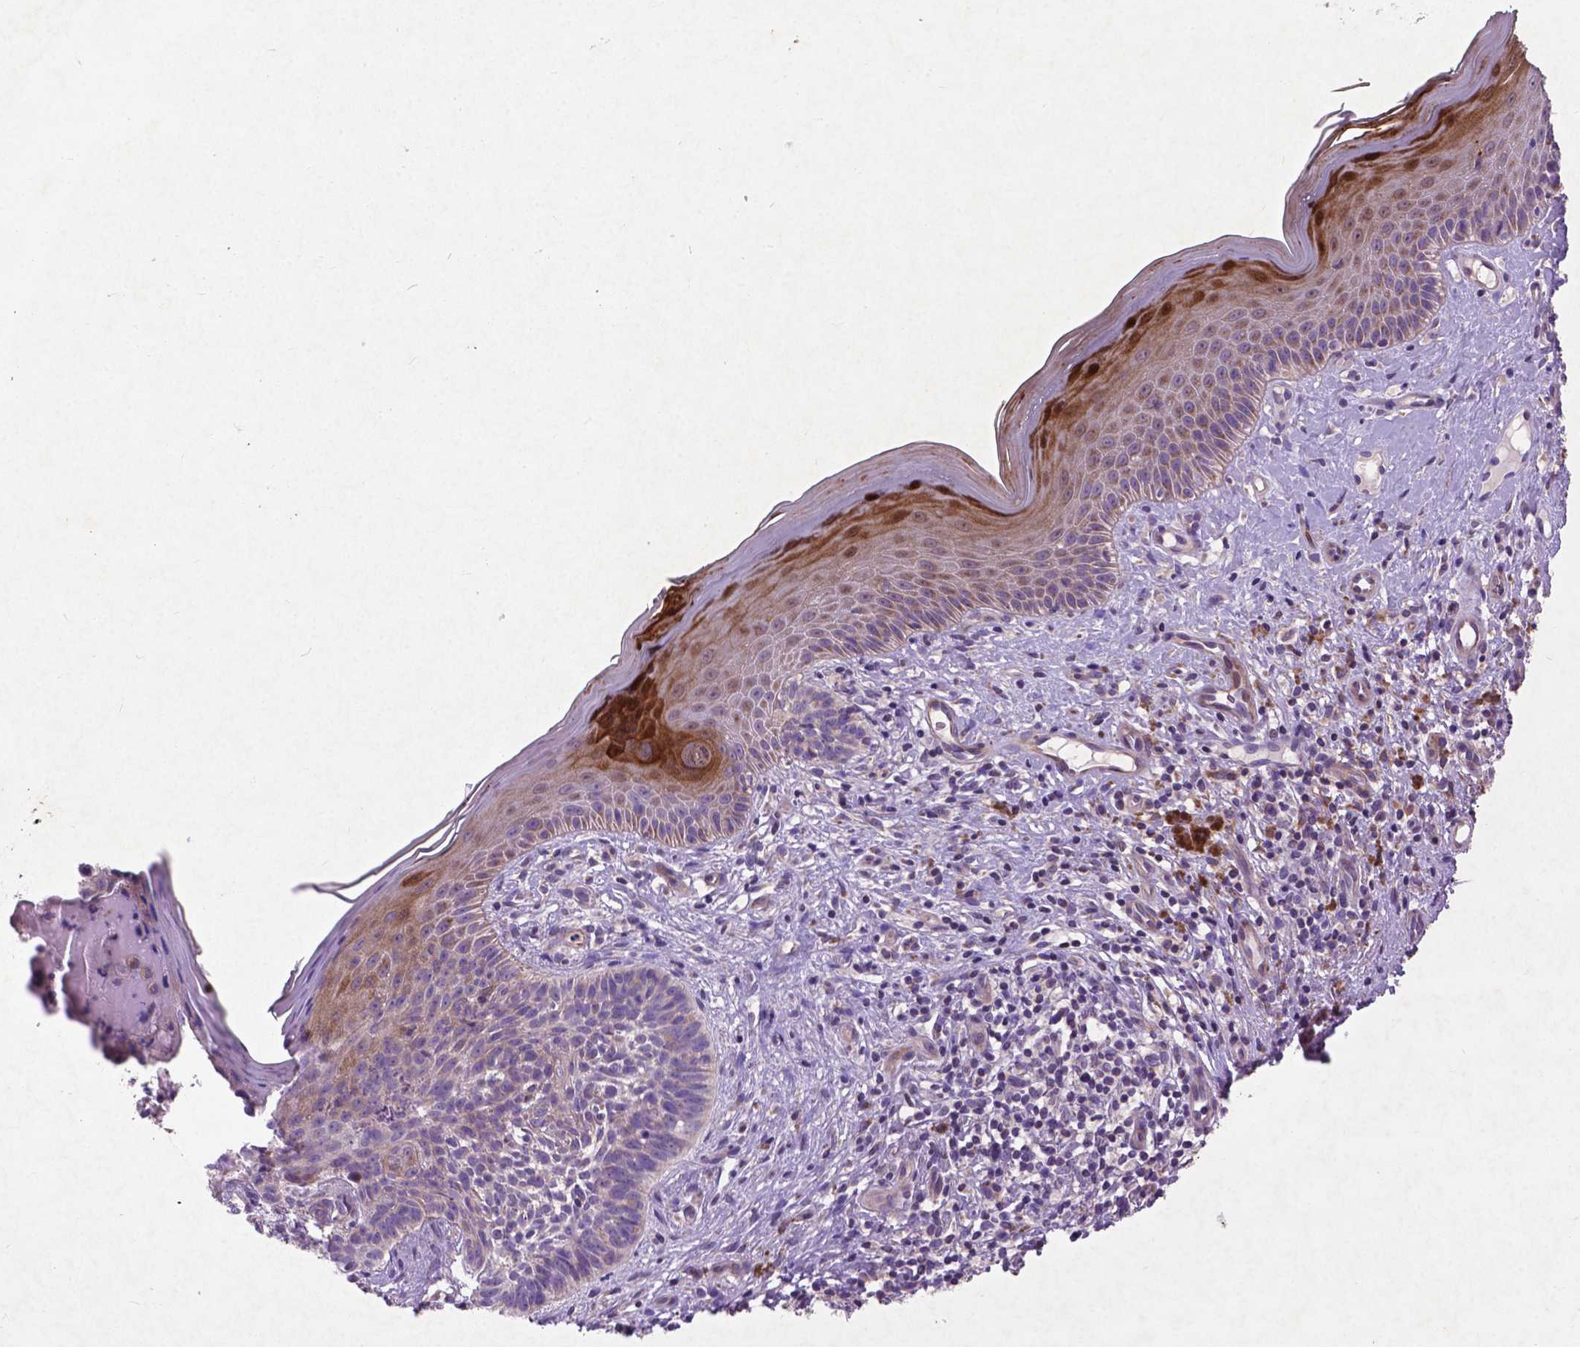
{"staining": {"intensity": "negative", "quantity": "none", "location": "none"}, "tissue": "skin cancer", "cell_type": "Tumor cells", "image_type": "cancer", "snomed": [{"axis": "morphology", "description": "Basal cell carcinoma"}, {"axis": "topography", "description": "Skin"}], "caption": "Immunohistochemistry (IHC) micrograph of human skin basal cell carcinoma stained for a protein (brown), which exhibits no expression in tumor cells.", "gene": "ATG4D", "patient": {"sex": "male", "age": 79}}